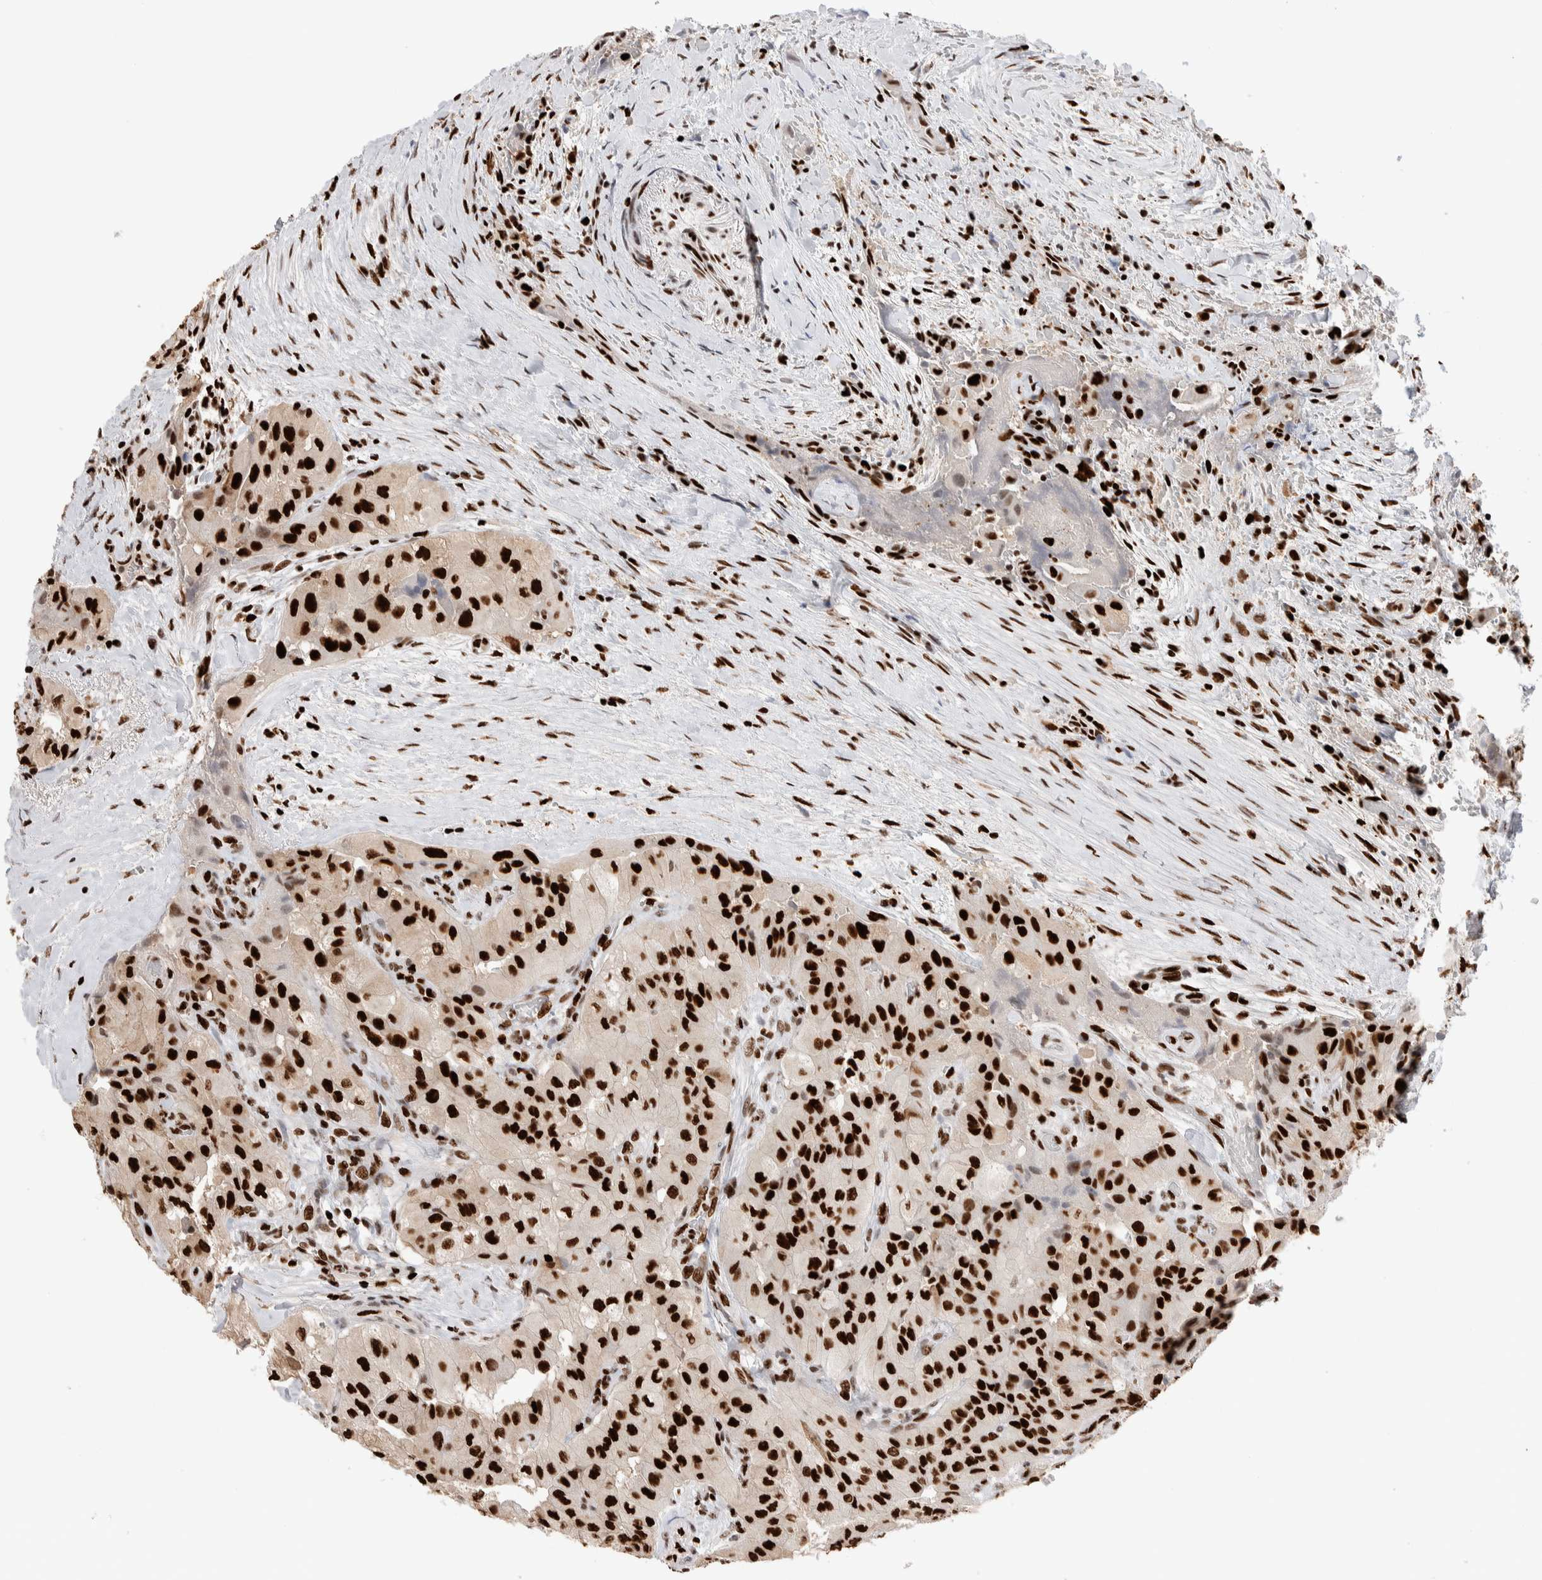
{"staining": {"intensity": "strong", "quantity": ">75%", "location": "nuclear"}, "tissue": "thyroid cancer", "cell_type": "Tumor cells", "image_type": "cancer", "snomed": [{"axis": "morphology", "description": "Papillary adenocarcinoma, NOS"}, {"axis": "topography", "description": "Thyroid gland"}], "caption": "Protein expression analysis of papillary adenocarcinoma (thyroid) exhibits strong nuclear staining in approximately >75% of tumor cells.", "gene": "RNASEK-C17orf49", "patient": {"sex": "female", "age": 59}}